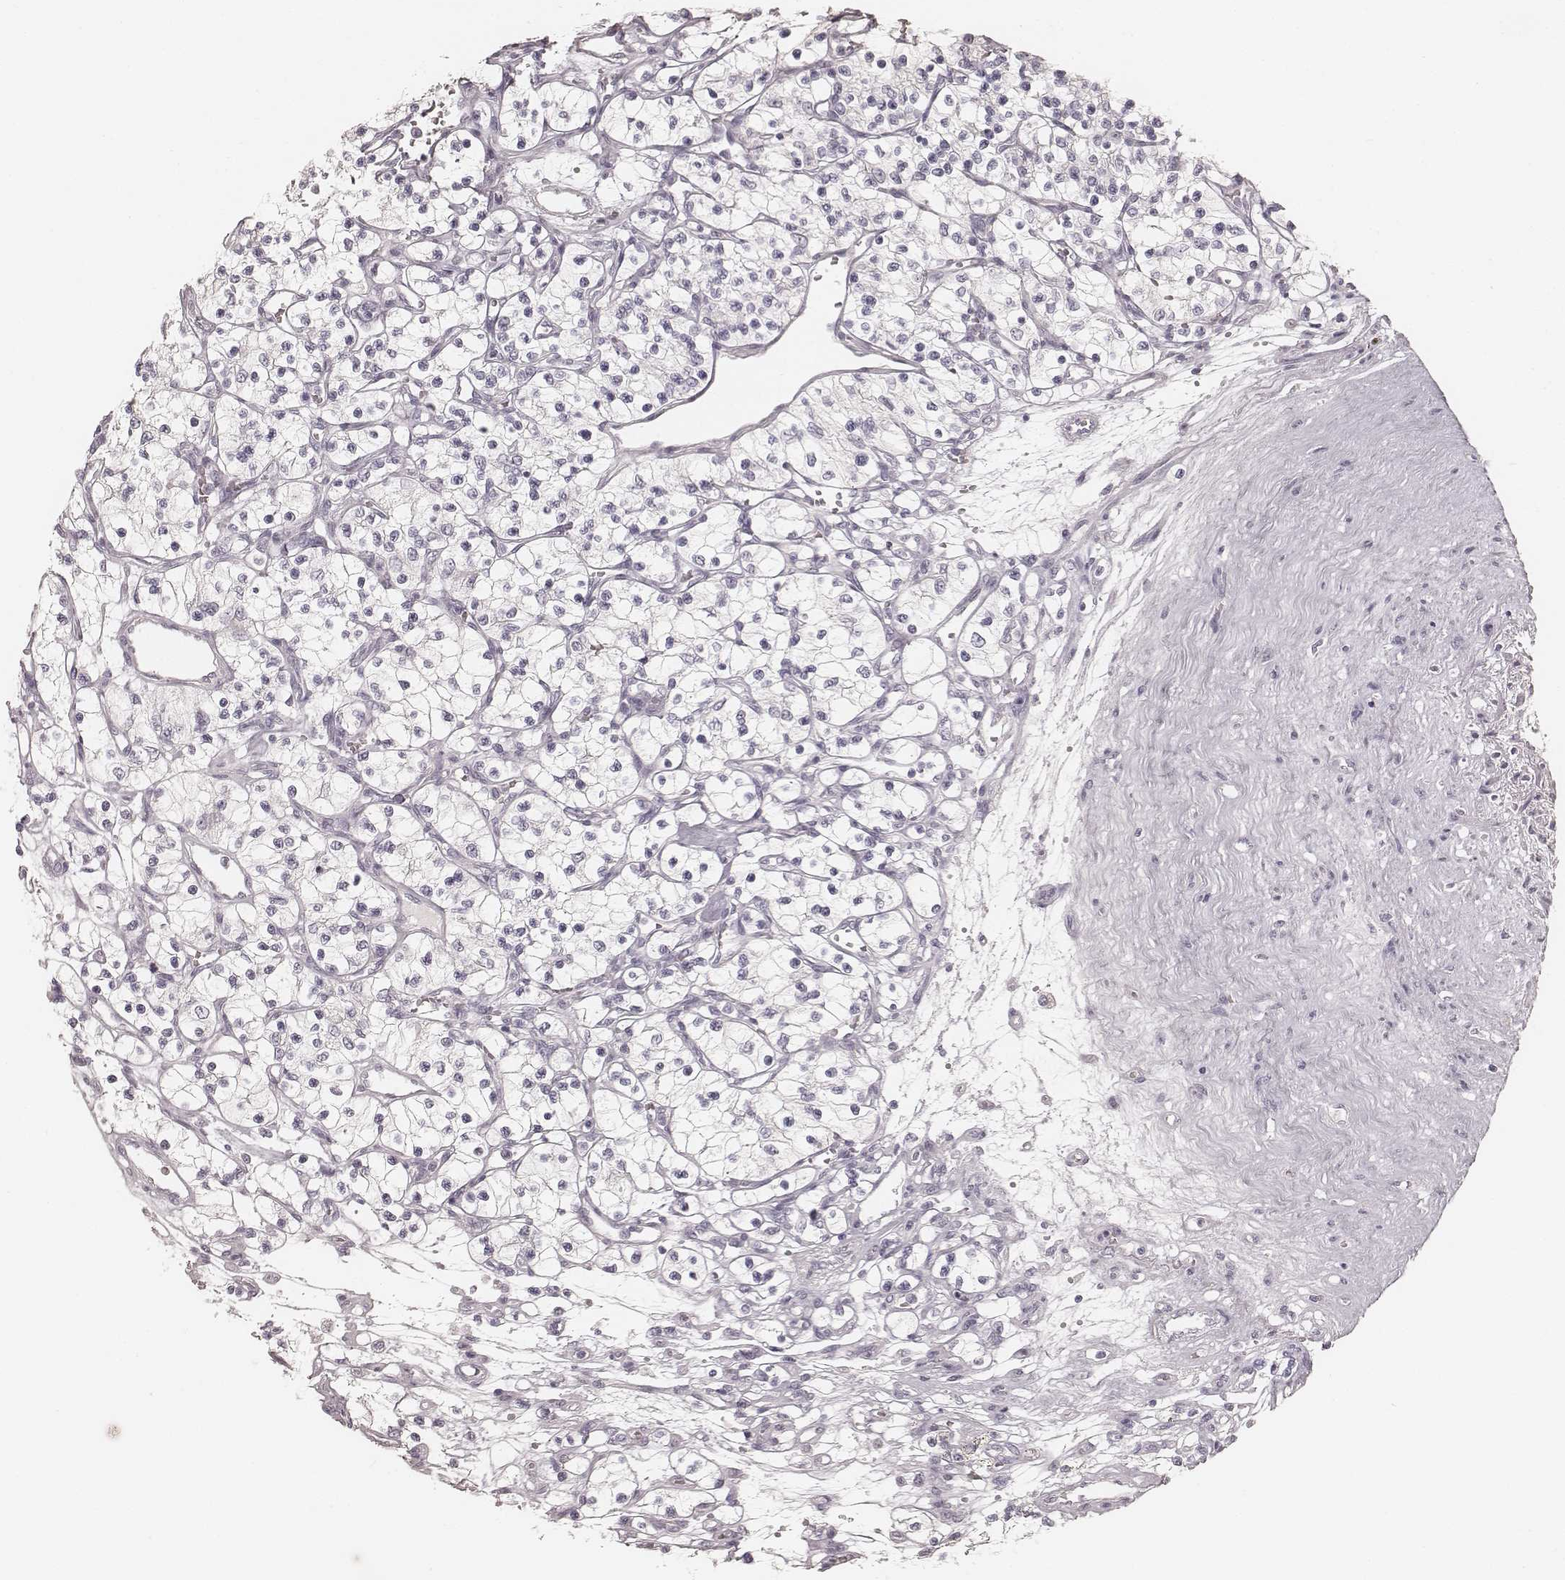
{"staining": {"intensity": "negative", "quantity": "none", "location": "none"}, "tissue": "renal cancer", "cell_type": "Tumor cells", "image_type": "cancer", "snomed": [{"axis": "morphology", "description": "Adenocarcinoma, NOS"}, {"axis": "topography", "description": "Kidney"}], "caption": "Immunohistochemical staining of human renal cancer exhibits no significant expression in tumor cells.", "gene": "KRT26", "patient": {"sex": "female", "age": 69}}